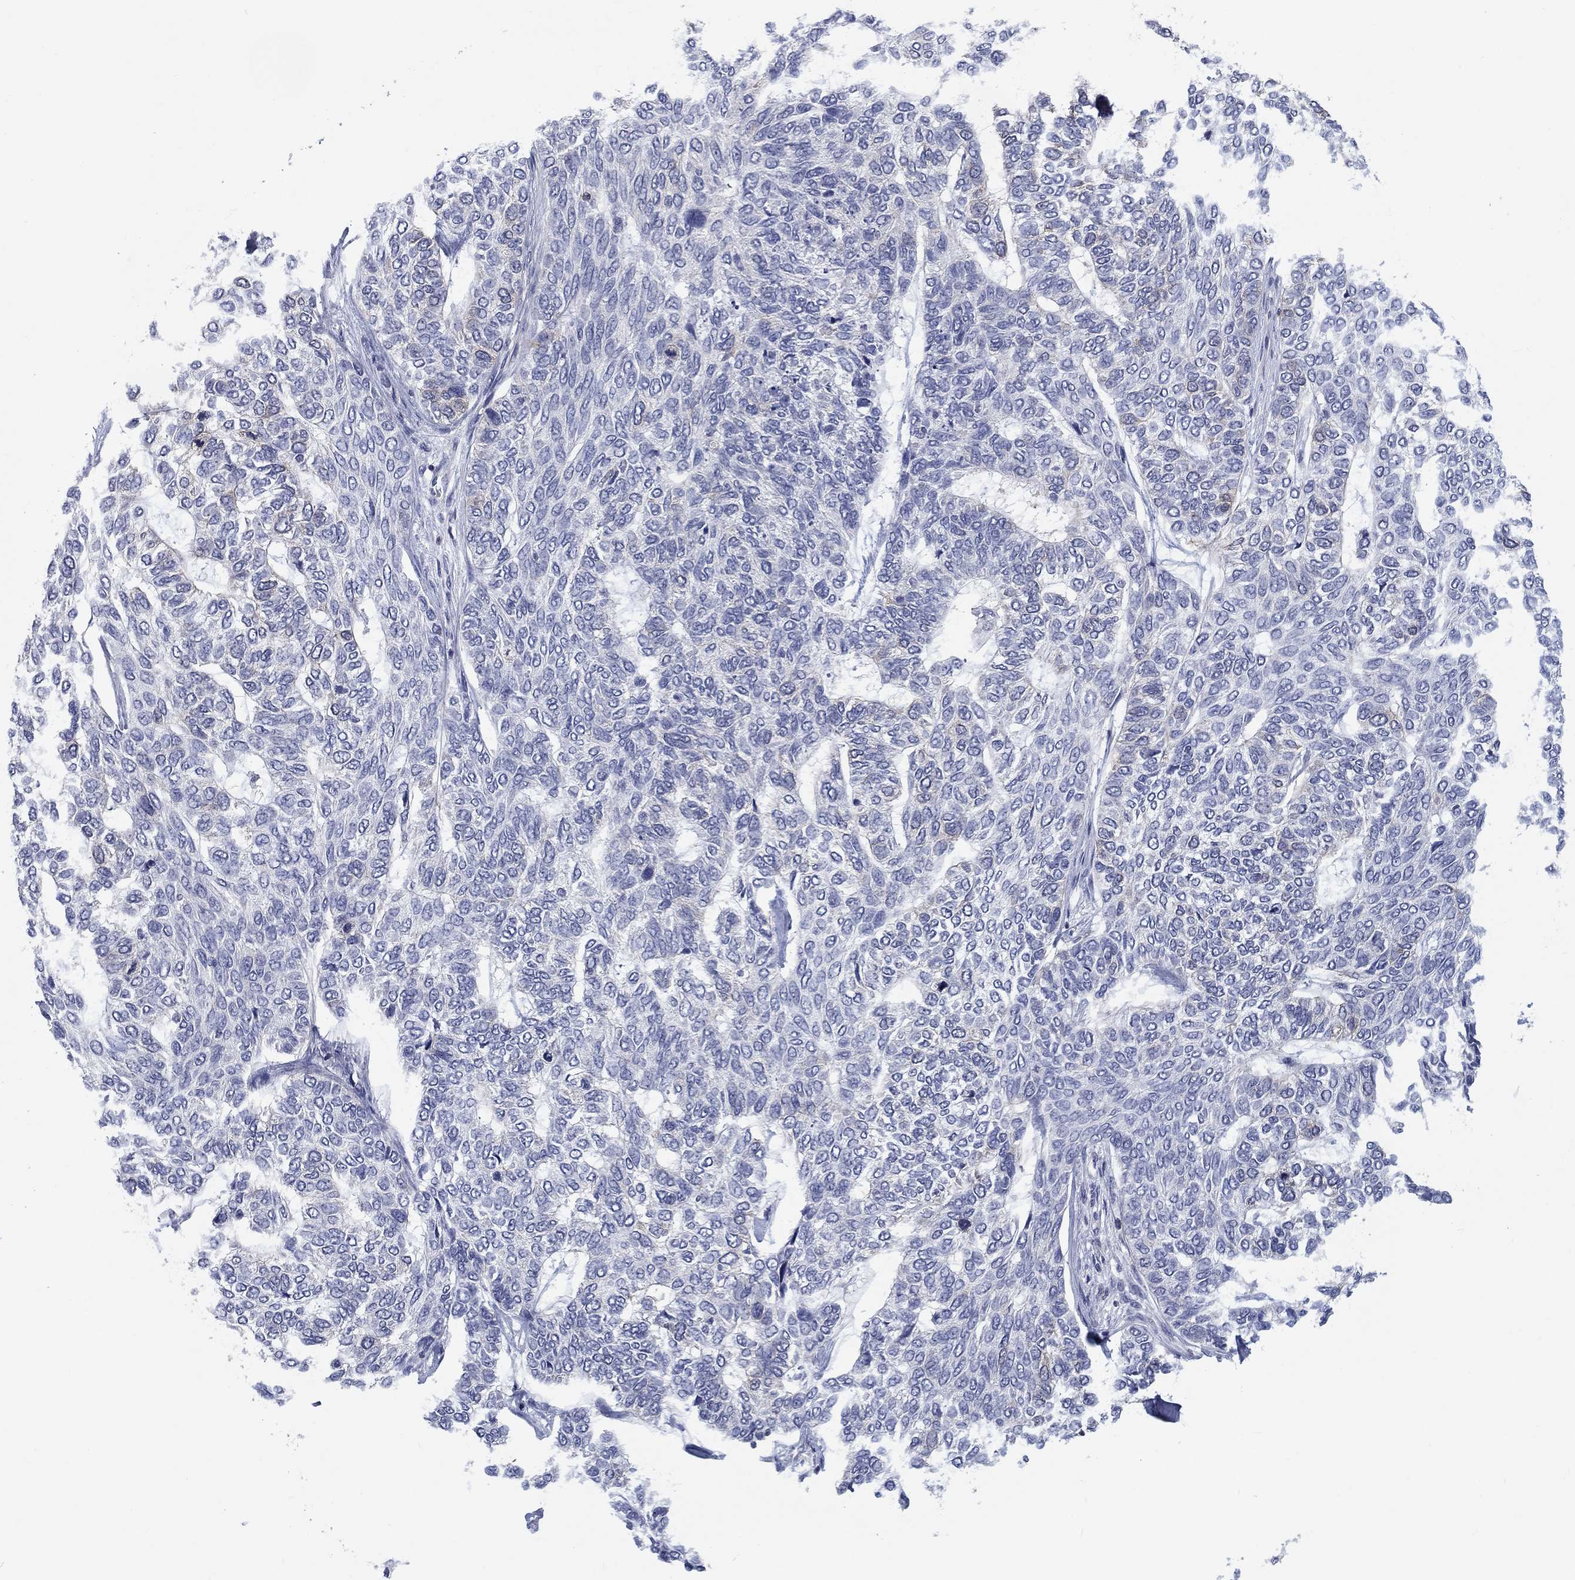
{"staining": {"intensity": "negative", "quantity": "none", "location": "none"}, "tissue": "skin cancer", "cell_type": "Tumor cells", "image_type": "cancer", "snomed": [{"axis": "morphology", "description": "Basal cell carcinoma"}, {"axis": "topography", "description": "Skin"}], "caption": "An image of human skin cancer (basal cell carcinoma) is negative for staining in tumor cells. (DAB IHC with hematoxylin counter stain).", "gene": "KIF15", "patient": {"sex": "female", "age": 65}}